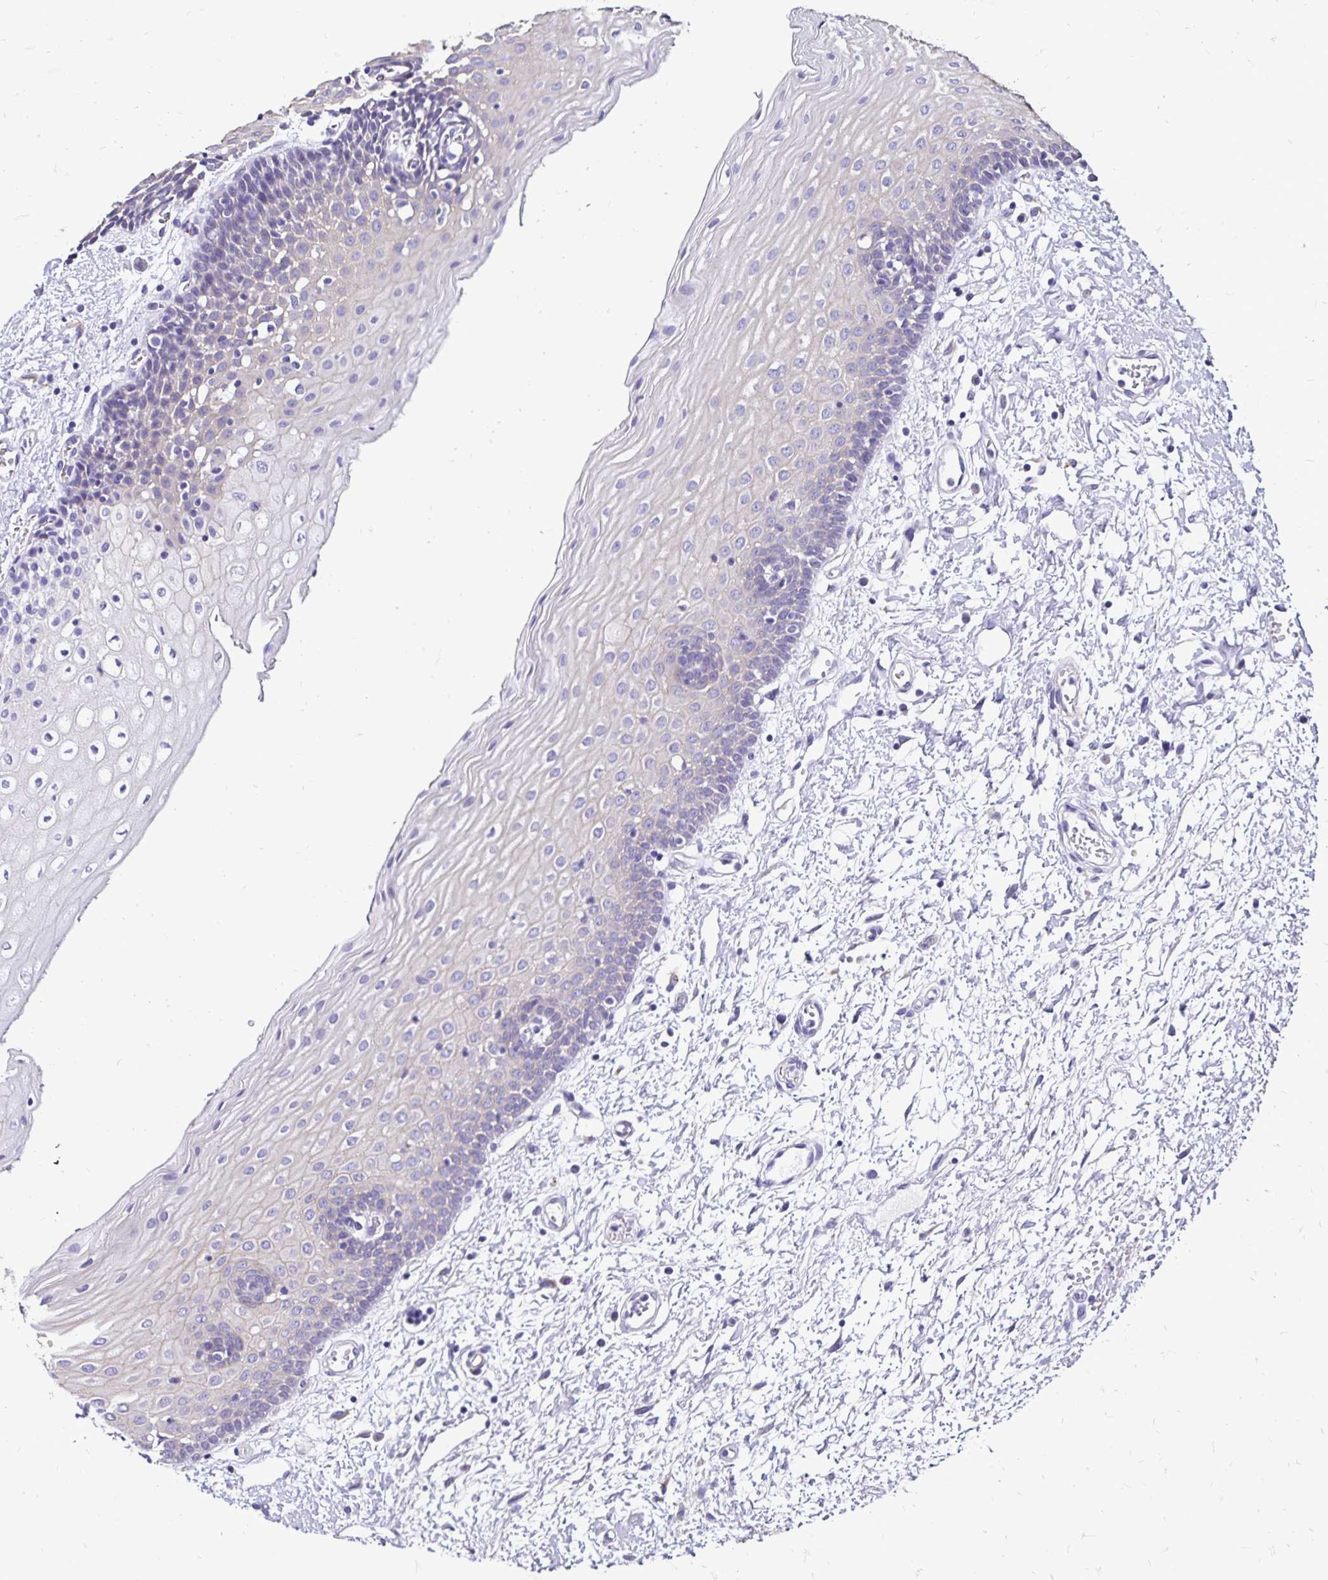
{"staining": {"intensity": "weak", "quantity": "<25%", "location": "cytoplasmic/membranous"}, "tissue": "oral mucosa", "cell_type": "Squamous epithelial cells", "image_type": "normal", "snomed": [{"axis": "morphology", "description": "Normal tissue, NOS"}, {"axis": "topography", "description": "Oral tissue"}], "caption": "High magnification brightfield microscopy of normal oral mucosa stained with DAB (brown) and counterstained with hematoxylin (blue): squamous epithelial cells show no significant staining.", "gene": "EVPL", "patient": {"sex": "female", "age": 43}}